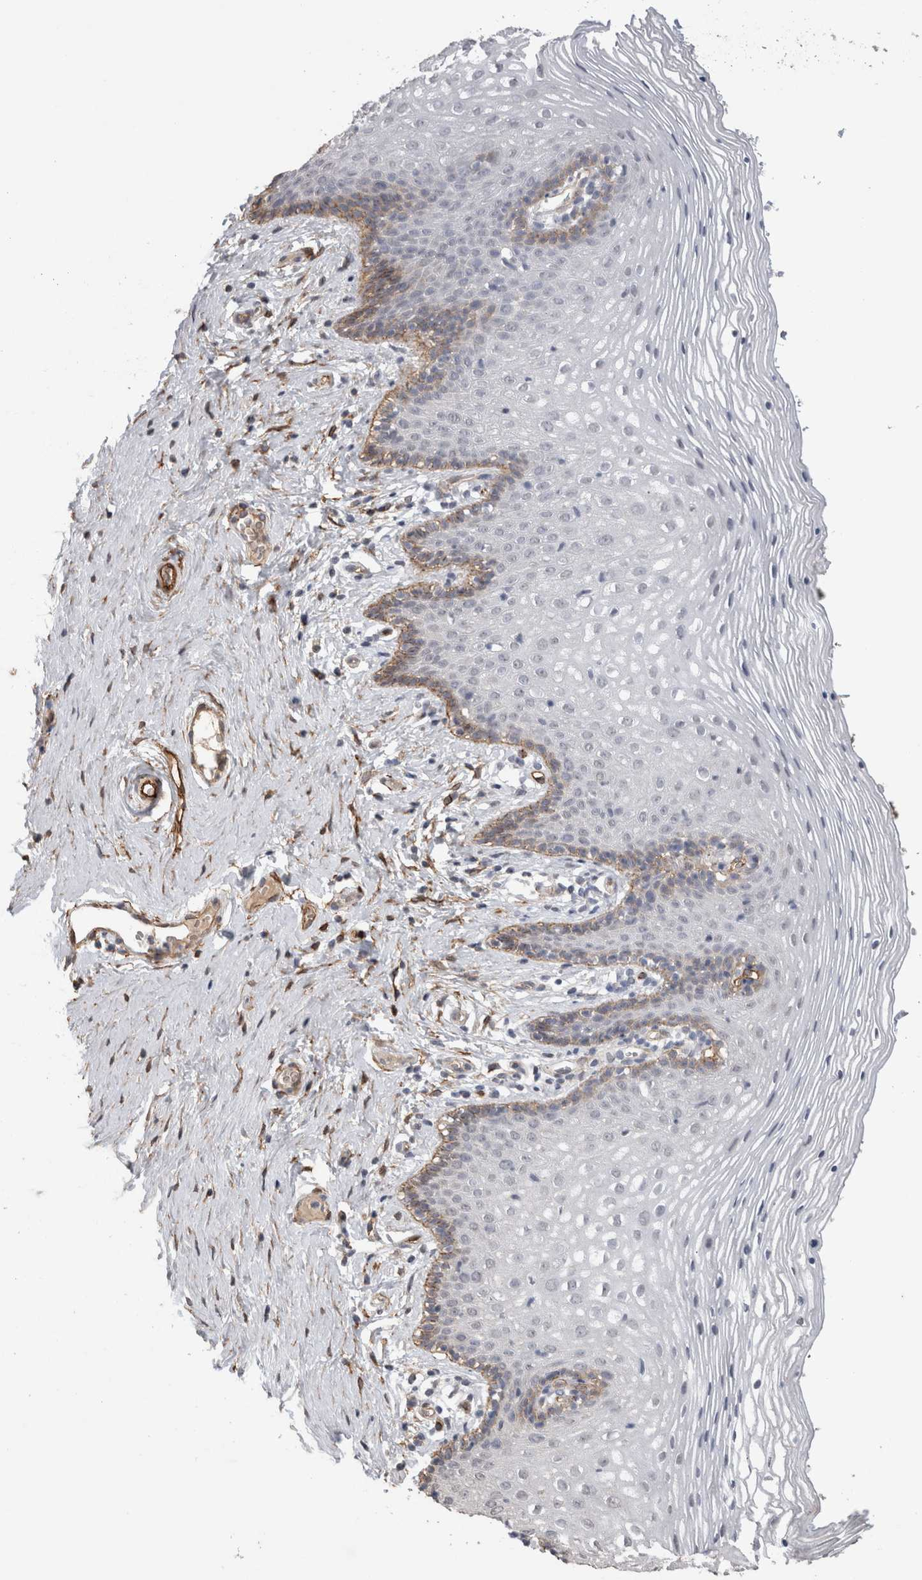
{"staining": {"intensity": "strong", "quantity": "<25%", "location": "cytoplasmic/membranous"}, "tissue": "vagina", "cell_type": "Squamous epithelial cells", "image_type": "normal", "snomed": [{"axis": "morphology", "description": "Normal tissue, NOS"}, {"axis": "topography", "description": "Vagina"}], "caption": "This photomicrograph demonstrates IHC staining of benign human vagina, with medium strong cytoplasmic/membranous staining in about <25% of squamous epithelial cells.", "gene": "CDH13", "patient": {"sex": "female", "age": 32}}